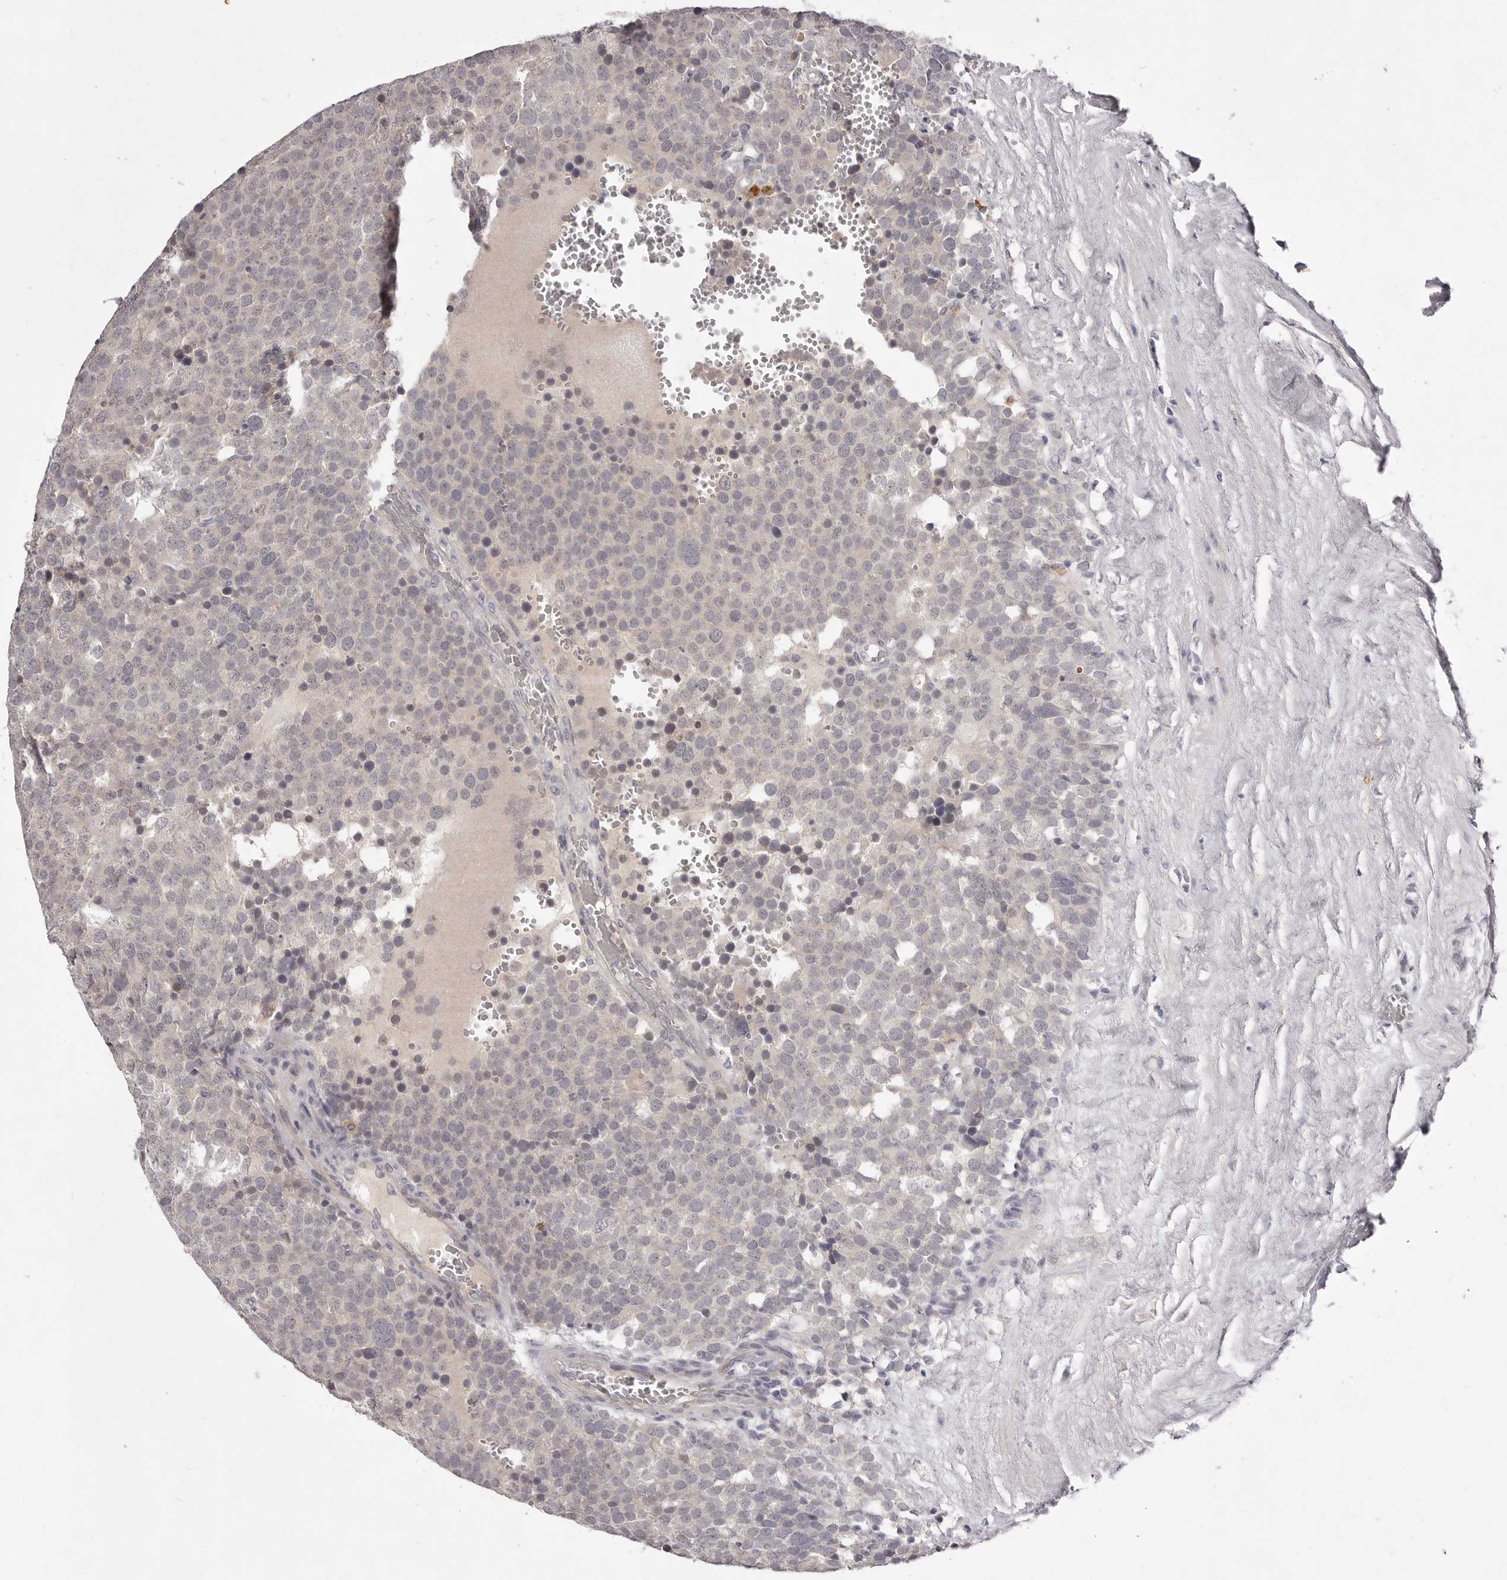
{"staining": {"intensity": "negative", "quantity": "none", "location": "none"}, "tissue": "testis cancer", "cell_type": "Tumor cells", "image_type": "cancer", "snomed": [{"axis": "morphology", "description": "Seminoma, NOS"}, {"axis": "topography", "description": "Testis"}], "caption": "Immunohistochemical staining of seminoma (testis) shows no significant expression in tumor cells.", "gene": "GARNL3", "patient": {"sex": "male", "age": 71}}